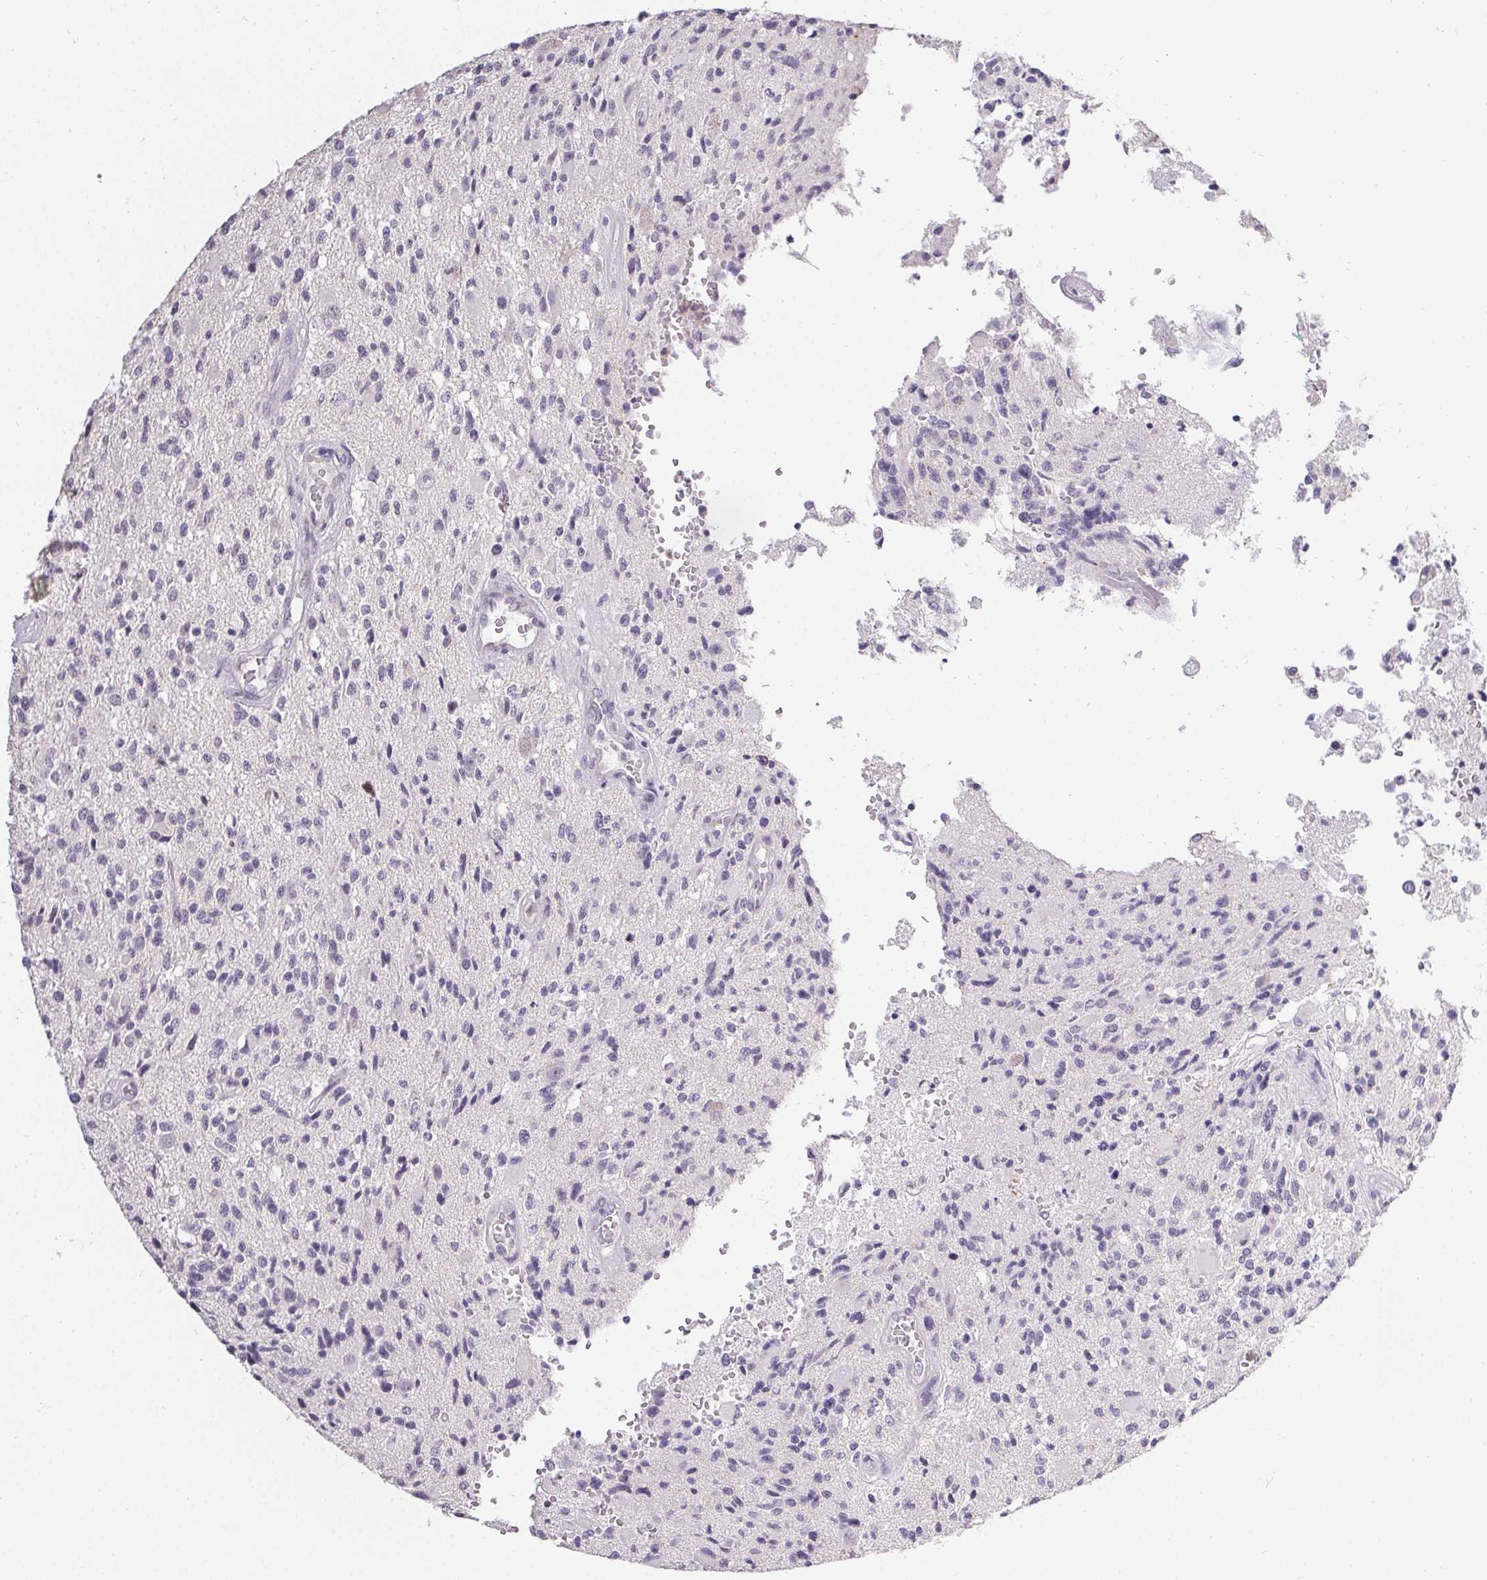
{"staining": {"intensity": "negative", "quantity": "none", "location": "none"}, "tissue": "glioma", "cell_type": "Tumor cells", "image_type": "cancer", "snomed": [{"axis": "morphology", "description": "Glioma, malignant, High grade"}, {"axis": "topography", "description": "Brain"}], "caption": "DAB (3,3'-diaminobenzidine) immunohistochemical staining of malignant glioma (high-grade) shows no significant positivity in tumor cells.", "gene": "PMEL", "patient": {"sex": "female", "age": 63}}